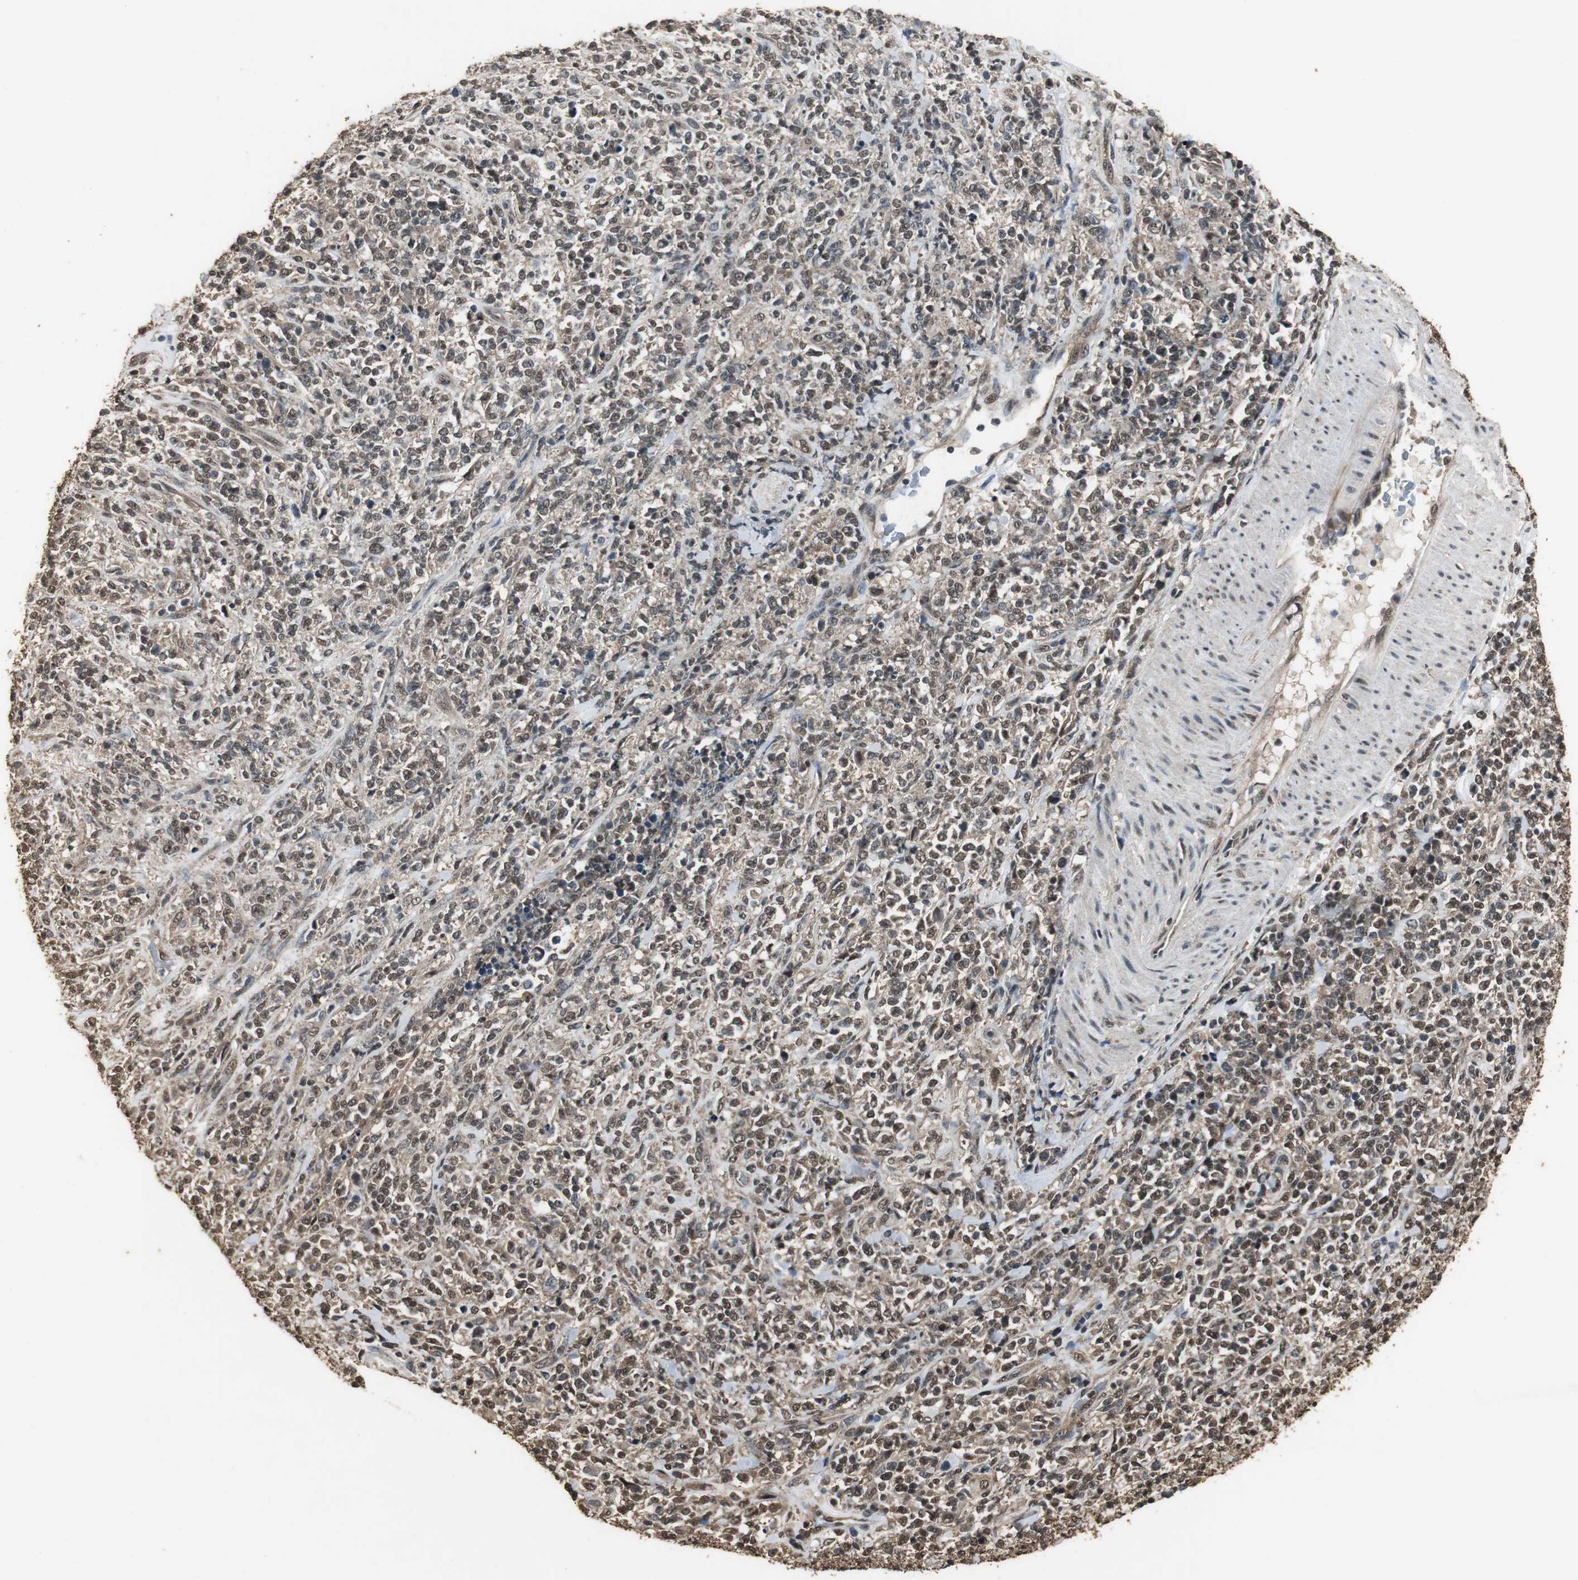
{"staining": {"intensity": "moderate", "quantity": ">75%", "location": "cytoplasmic/membranous,nuclear"}, "tissue": "lymphoma", "cell_type": "Tumor cells", "image_type": "cancer", "snomed": [{"axis": "morphology", "description": "Malignant lymphoma, non-Hodgkin's type, High grade"}, {"axis": "topography", "description": "Soft tissue"}], "caption": "Immunohistochemical staining of malignant lymphoma, non-Hodgkin's type (high-grade) displays moderate cytoplasmic/membranous and nuclear protein expression in about >75% of tumor cells. (DAB IHC with brightfield microscopy, high magnification).", "gene": "PPP1R13B", "patient": {"sex": "male", "age": 18}}